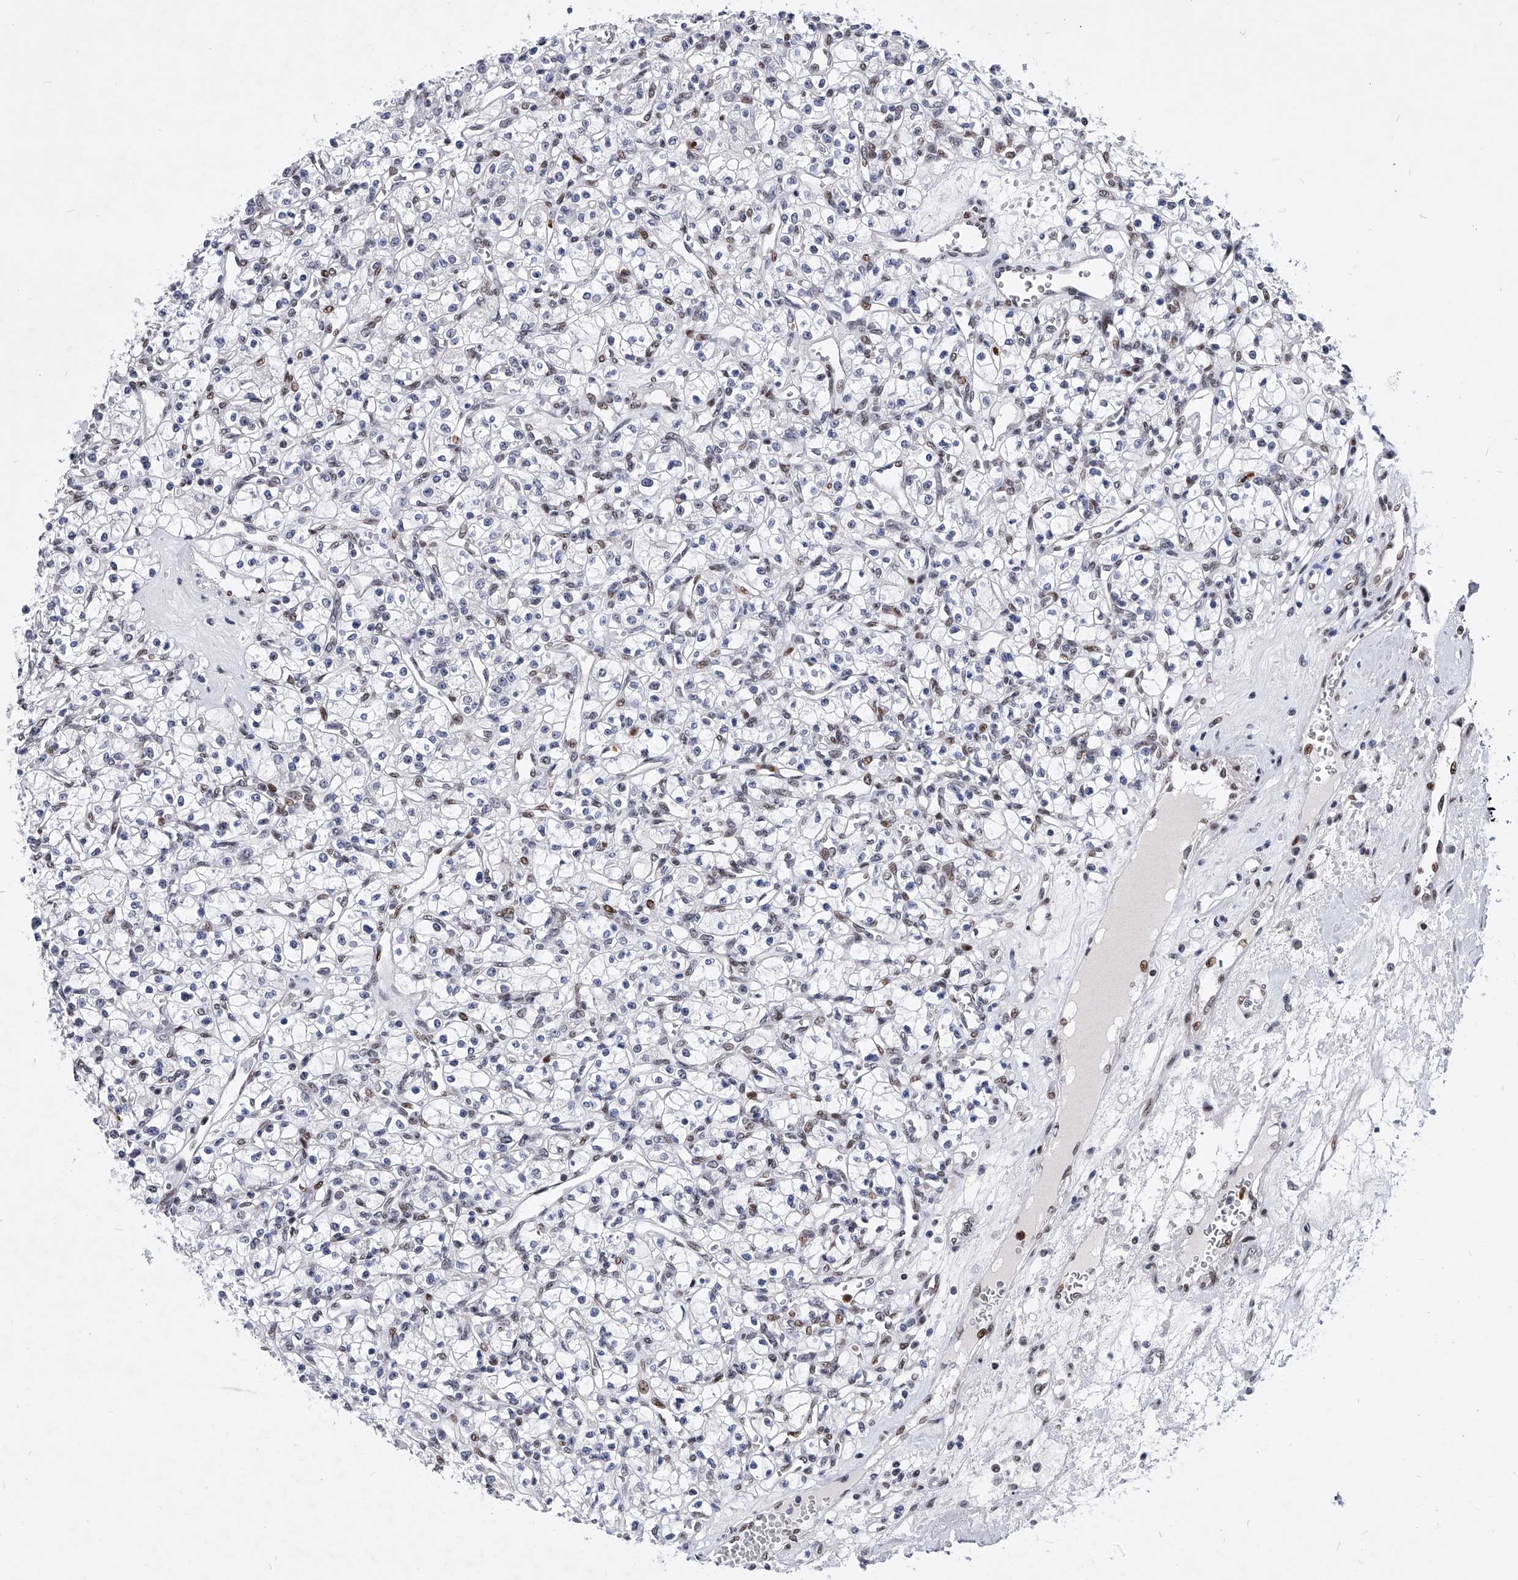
{"staining": {"intensity": "weak", "quantity": "<25%", "location": "nuclear"}, "tissue": "renal cancer", "cell_type": "Tumor cells", "image_type": "cancer", "snomed": [{"axis": "morphology", "description": "Adenocarcinoma, NOS"}, {"axis": "topography", "description": "Kidney"}], "caption": "Adenocarcinoma (renal) stained for a protein using IHC shows no expression tumor cells.", "gene": "TESK2", "patient": {"sex": "female", "age": 59}}